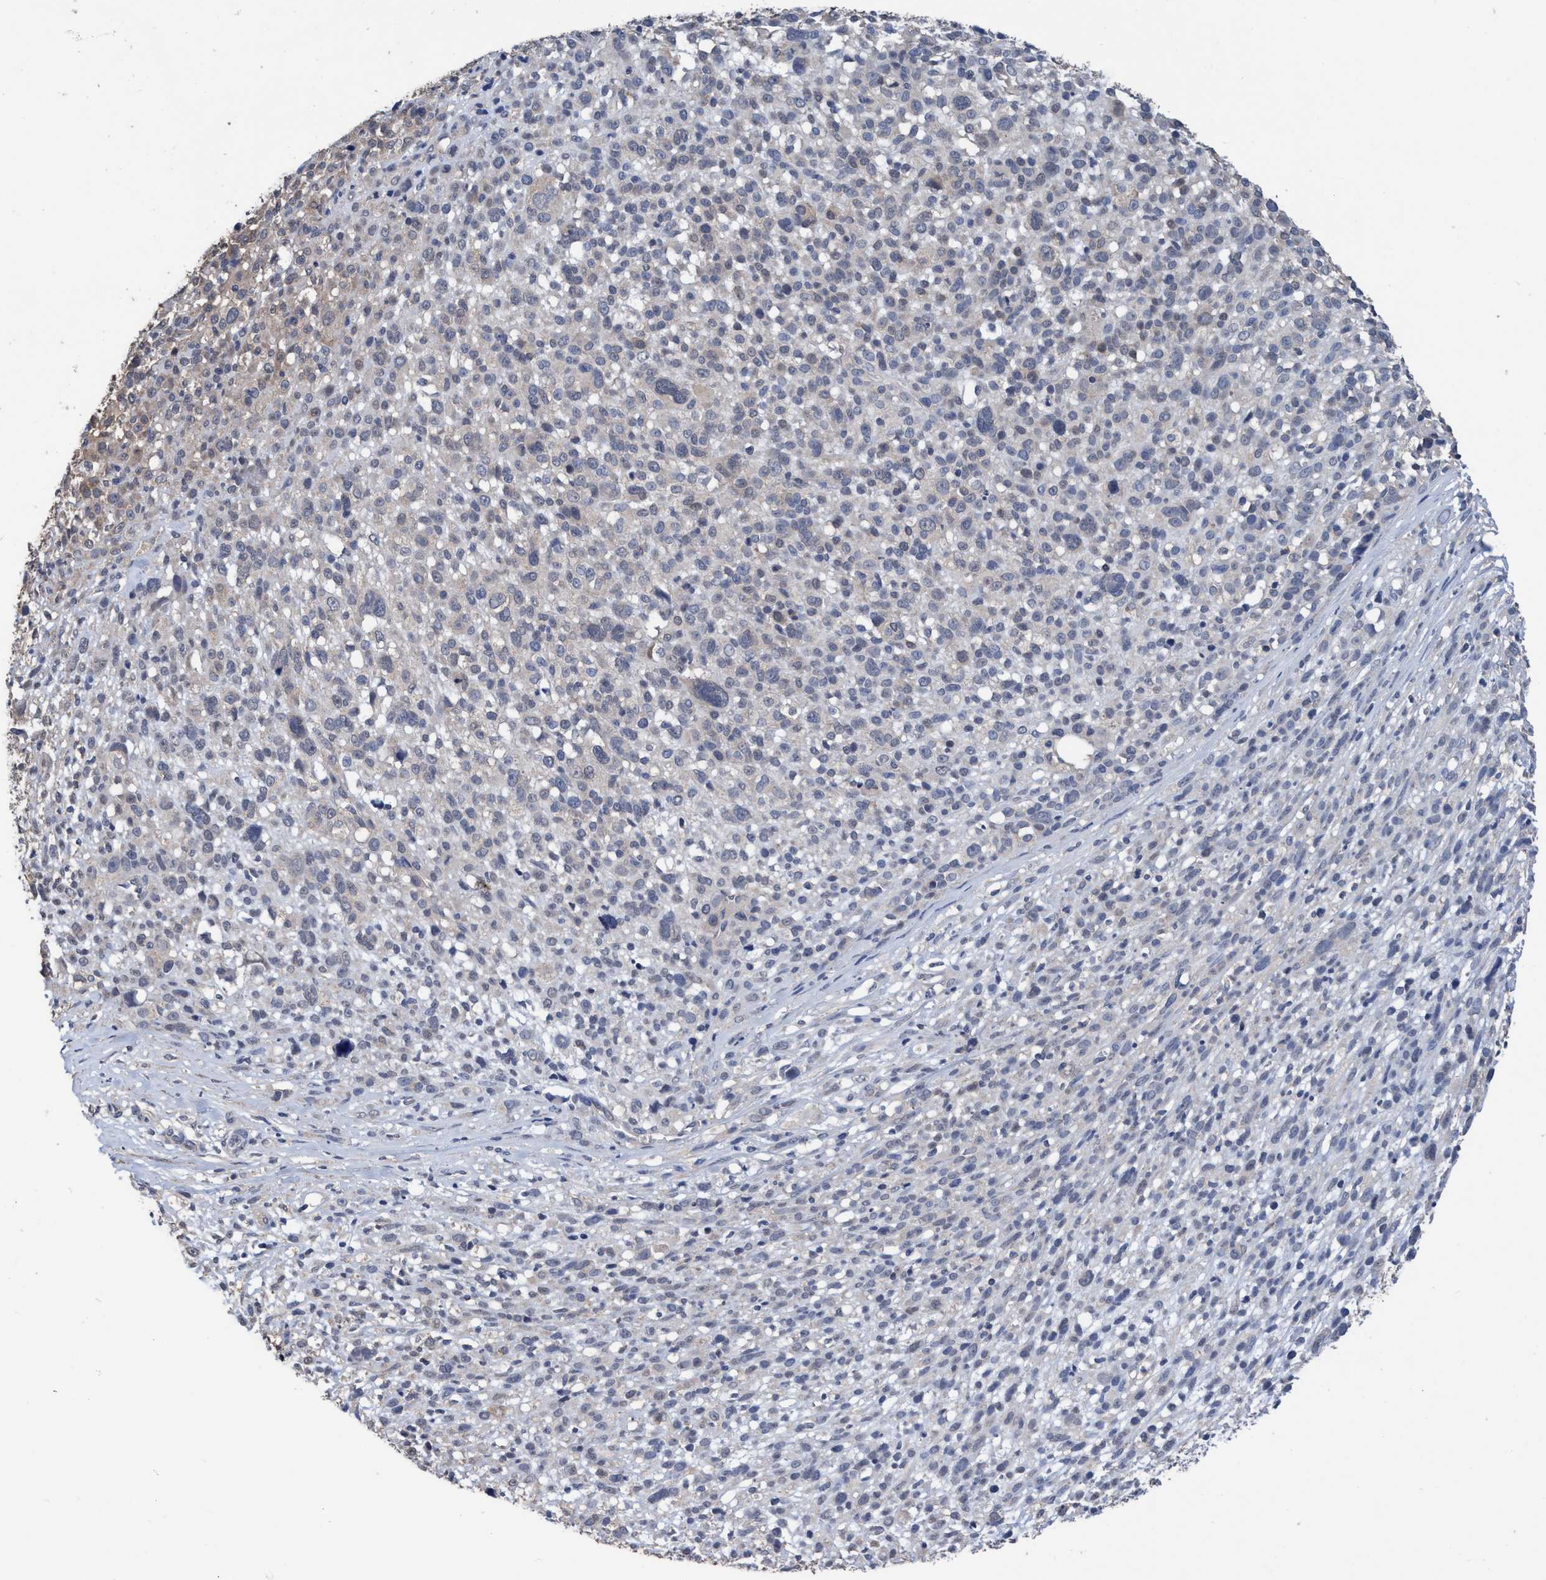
{"staining": {"intensity": "negative", "quantity": "none", "location": "none"}, "tissue": "melanoma", "cell_type": "Tumor cells", "image_type": "cancer", "snomed": [{"axis": "morphology", "description": "Malignant melanoma, NOS"}, {"axis": "topography", "description": "Skin"}], "caption": "An immunohistochemistry (IHC) histopathology image of malignant melanoma is shown. There is no staining in tumor cells of malignant melanoma.", "gene": "GLOD4", "patient": {"sex": "female", "age": 55}}